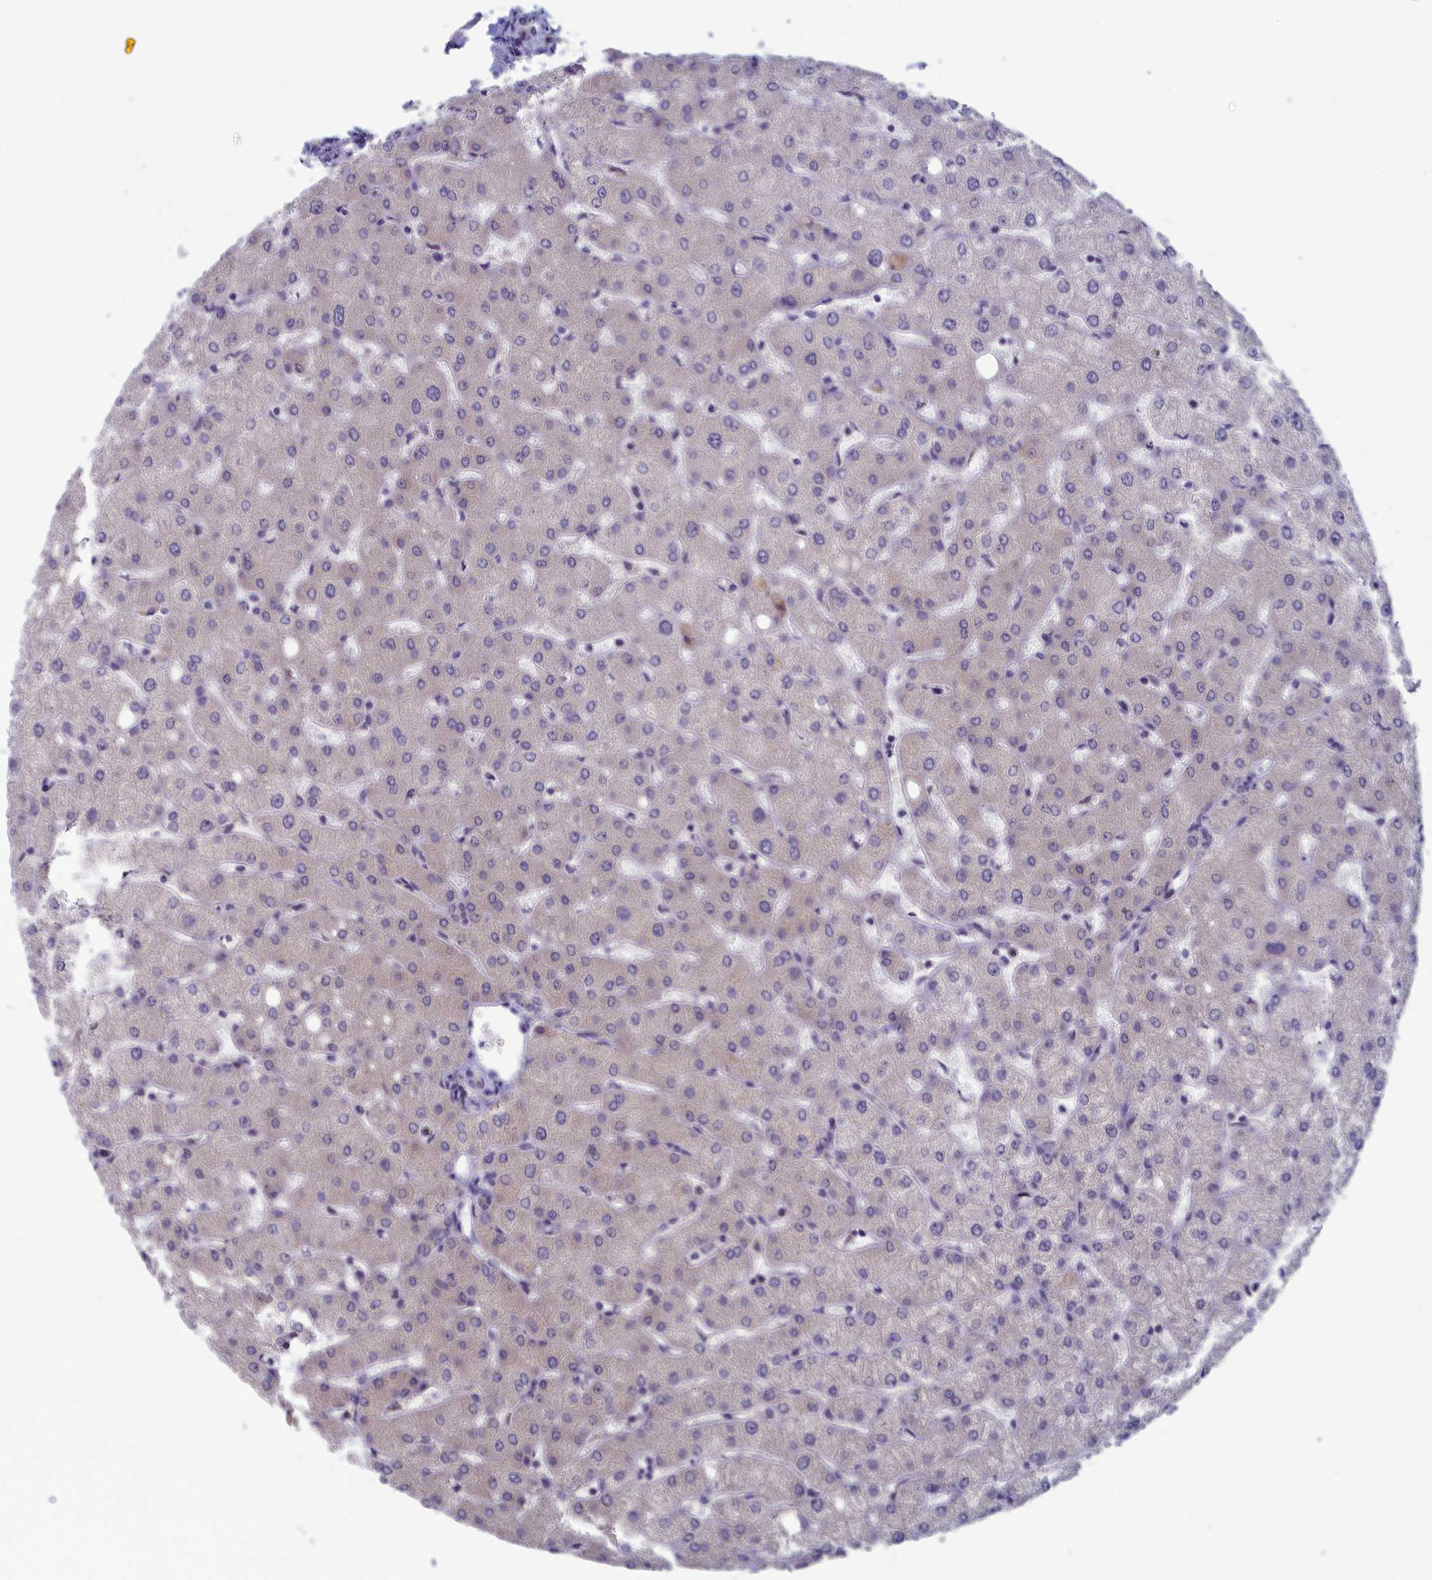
{"staining": {"intensity": "negative", "quantity": "none", "location": "none"}, "tissue": "liver", "cell_type": "Cholangiocytes", "image_type": "normal", "snomed": [{"axis": "morphology", "description": "Normal tissue, NOS"}, {"axis": "topography", "description": "Liver"}], "caption": "A histopathology image of liver stained for a protein reveals no brown staining in cholangiocytes.", "gene": "MRI1", "patient": {"sex": "female", "age": 54}}